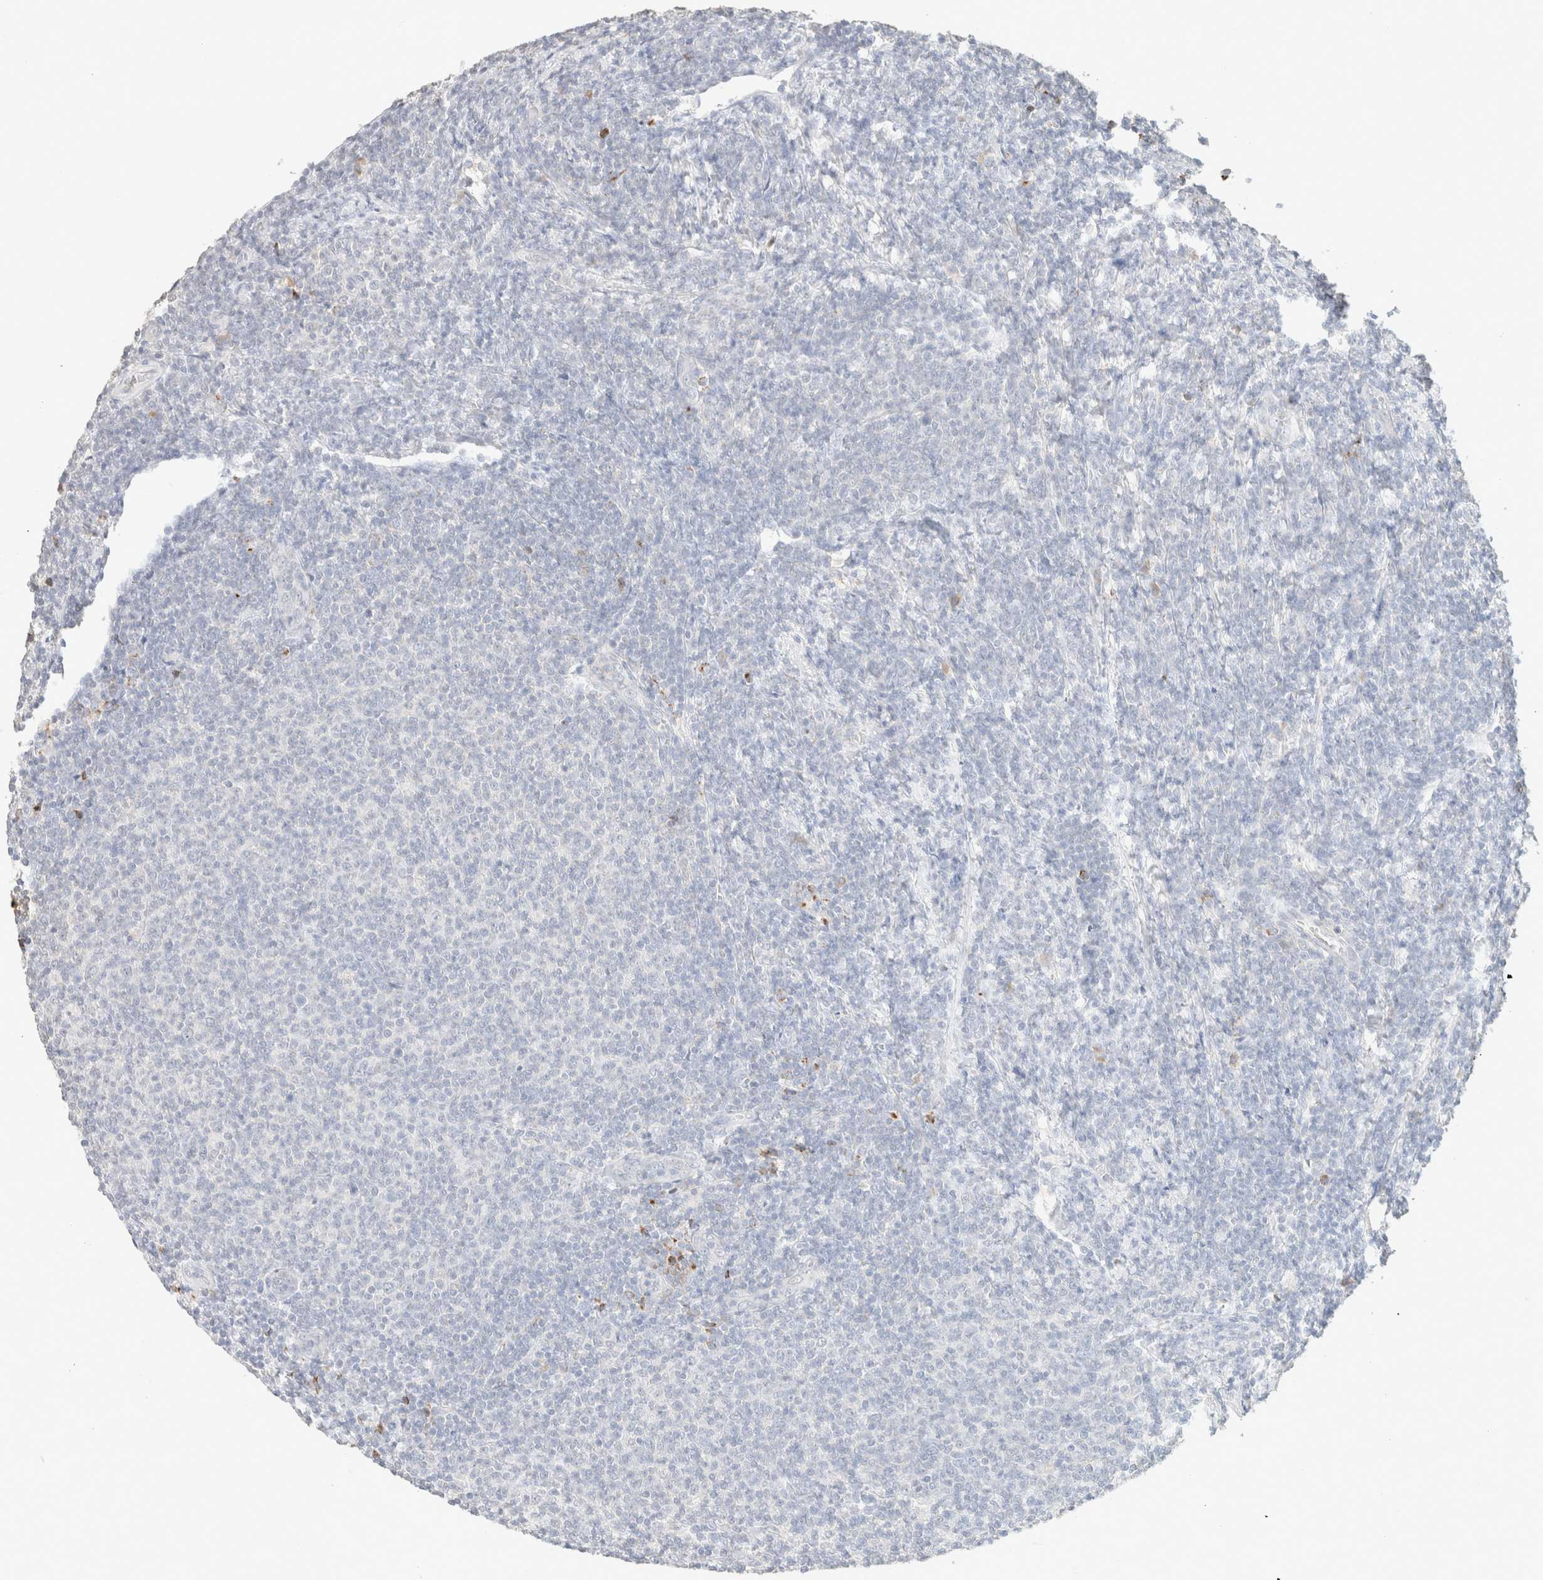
{"staining": {"intensity": "negative", "quantity": "none", "location": "none"}, "tissue": "lymphoma", "cell_type": "Tumor cells", "image_type": "cancer", "snomed": [{"axis": "morphology", "description": "Malignant lymphoma, non-Hodgkin's type, Low grade"}, {"axis": "topography", "description": "Lymph node"}], "caption": "A high-resolution image shows immunohistochemistry (IHC) staining of lymphoma, which displays no significant staining in tumor cells.", "gene": "CPA1", "patient": {"sex": "male", "age": 66}}